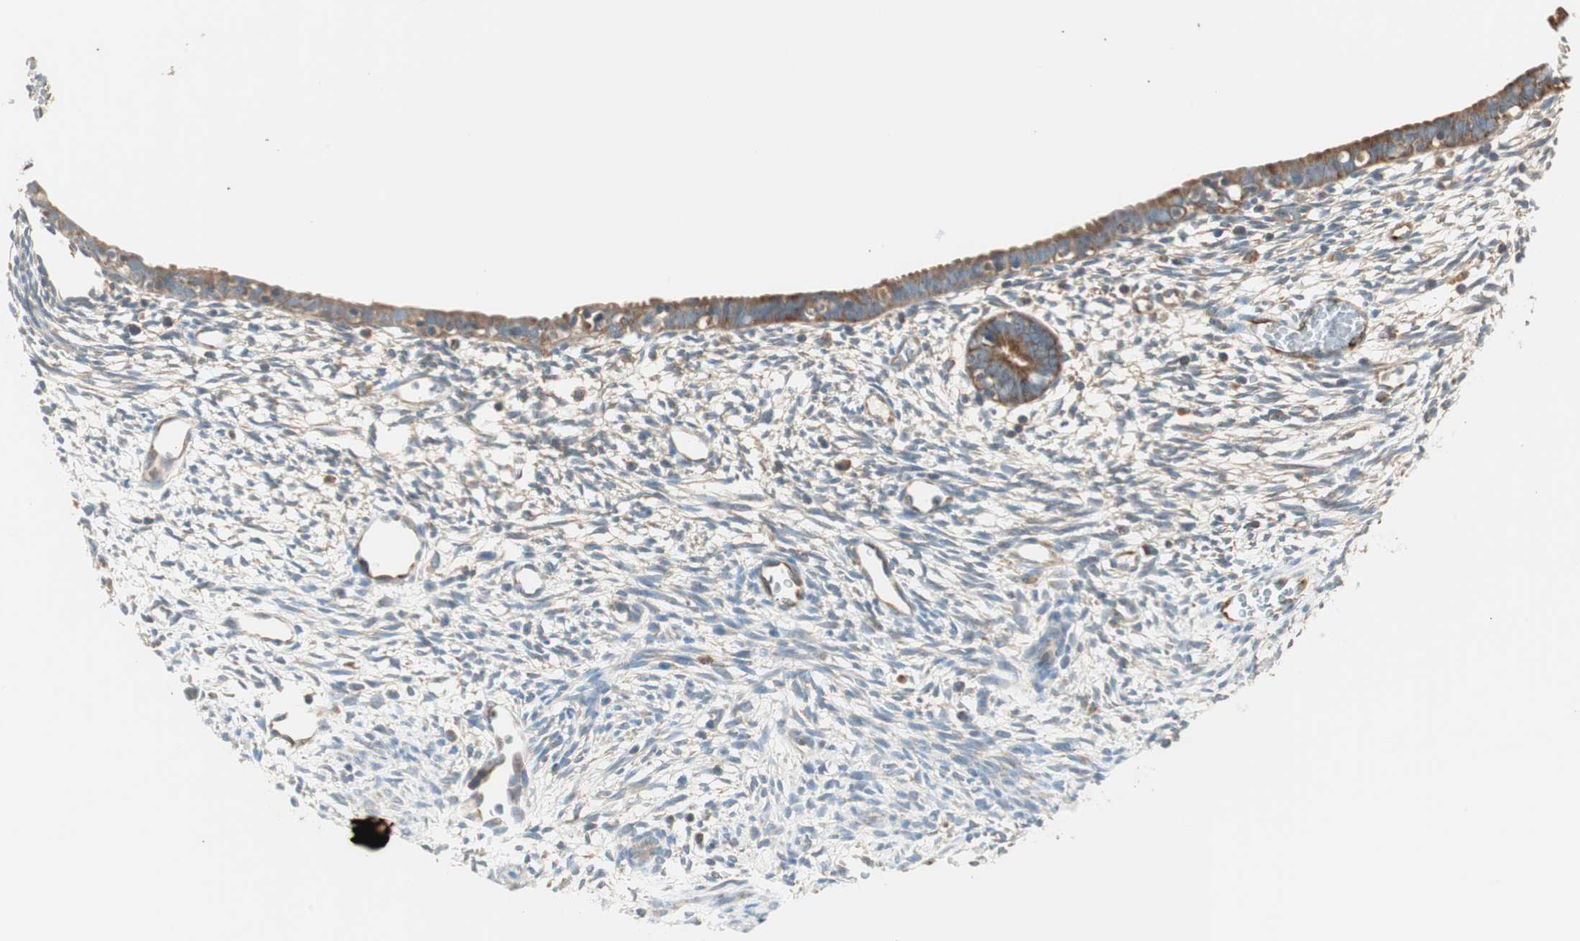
{"staining": {"intensity": "weak", "quantity": "25%-75%", "location": "cytoplasmic/membranous"}, "tissue": "endometrium", "cell_type": "Cells in endometrial stroma", "image_type": "normal", "snomed": [{"axis": "morphology", "description": "Normal tissue, NOS"}, {"axis": "morphology", "description": "Atrophy, NOS"}, {"axis": "topography", "description": "Uterus"}, {"axis": "topography", "description": "Endometrium"}], "caption": "A low amount of weak cytoplasmic/membranous staining is seen in about 25%-75% of cells in endometrial stroma in unremarkable endometrium. The protein of interest is stained brown, and the nuclei are stained in blue (DAB IHC with brightfield microscopy, high magnification).", "gene": "CC2D1A", "patient": {"sex": "female", "age": 68}}